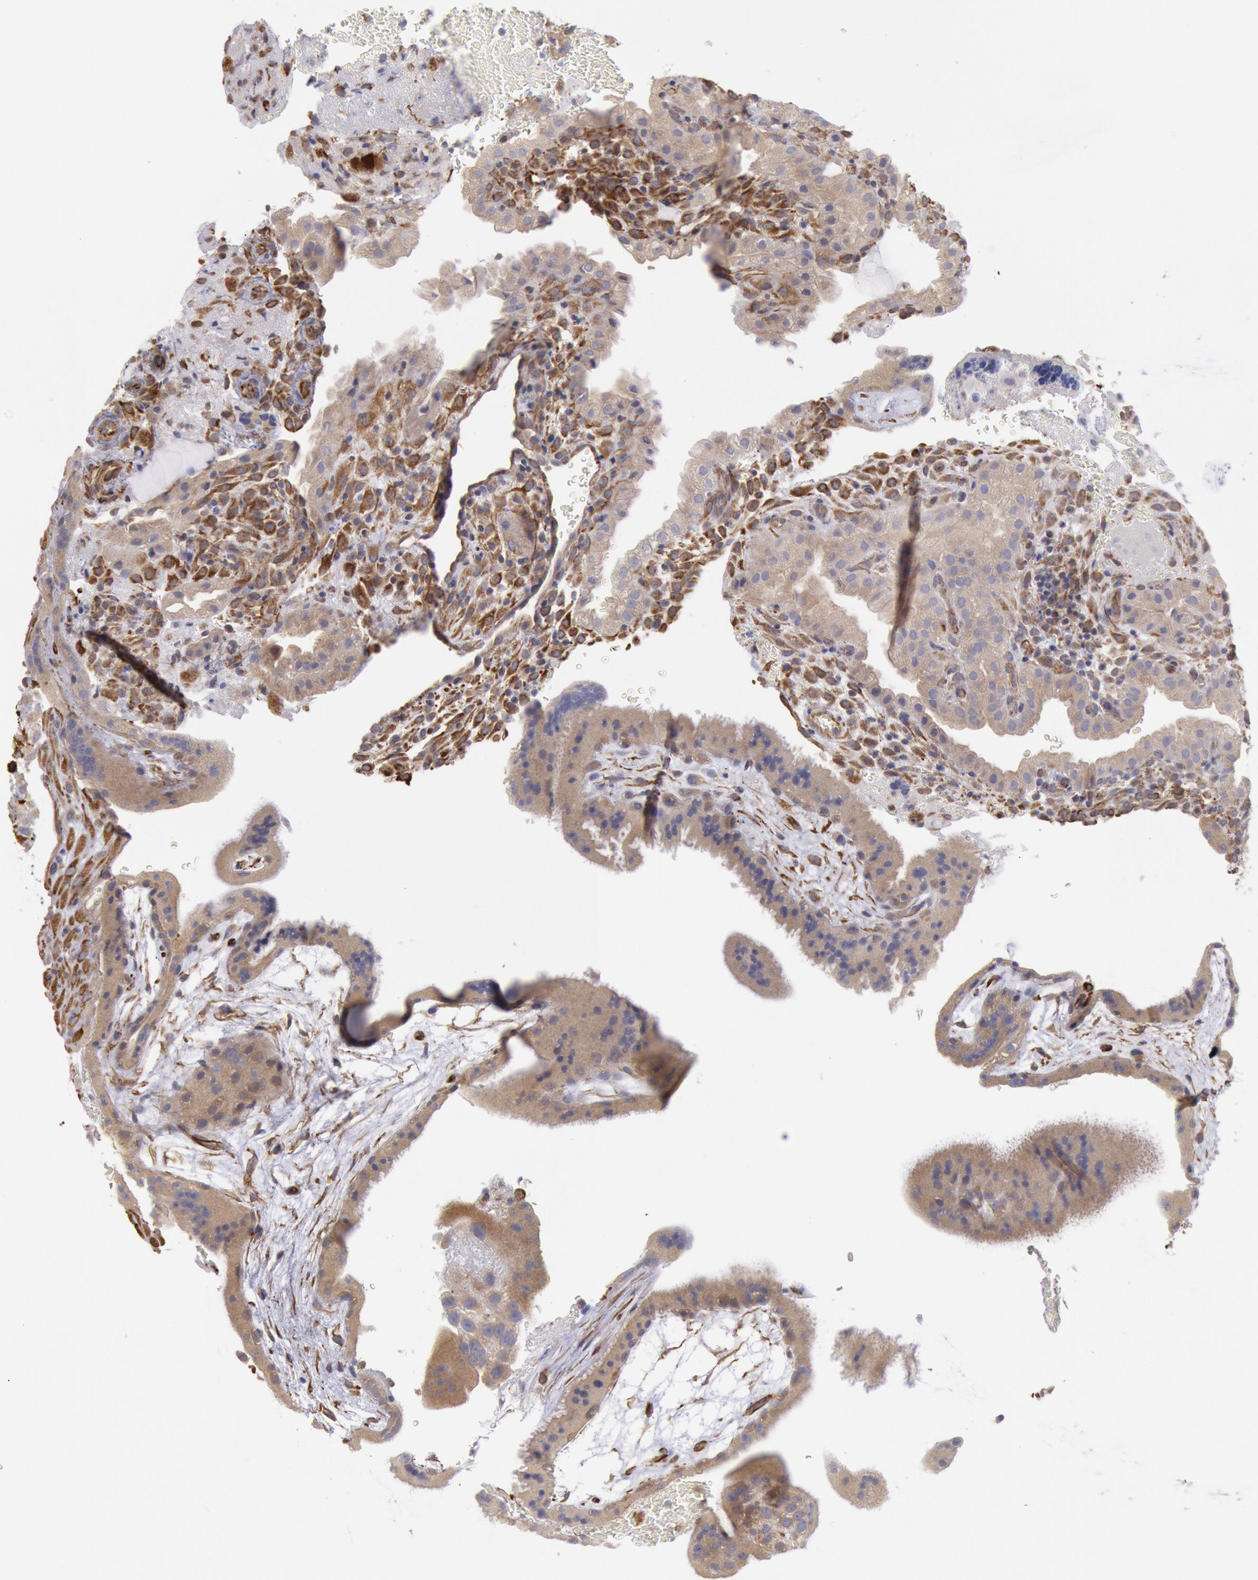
{"staining": {"intensity": "moderate", "quantity": "25%-75%", "location": "cytoplasmic/membranous"}, "tissue": "placenta", "cell_type": "Decidual cells", "image_type": "normal", "snomed": [{"axis": "morphology", "description": "Normal tissue, NOS"}, {"axis": "topography", "description": "Placenta"}], "caption": "DAB (3,3'-diaminobenzidine) immunohistochemical staining of benign human placenta exhibits moderate cytoplasmic/membranous protein staining in approximately 25%-75% of decidual cells.", "gene": "RNF139", "patient": {"sex": "female", "age": 19}}